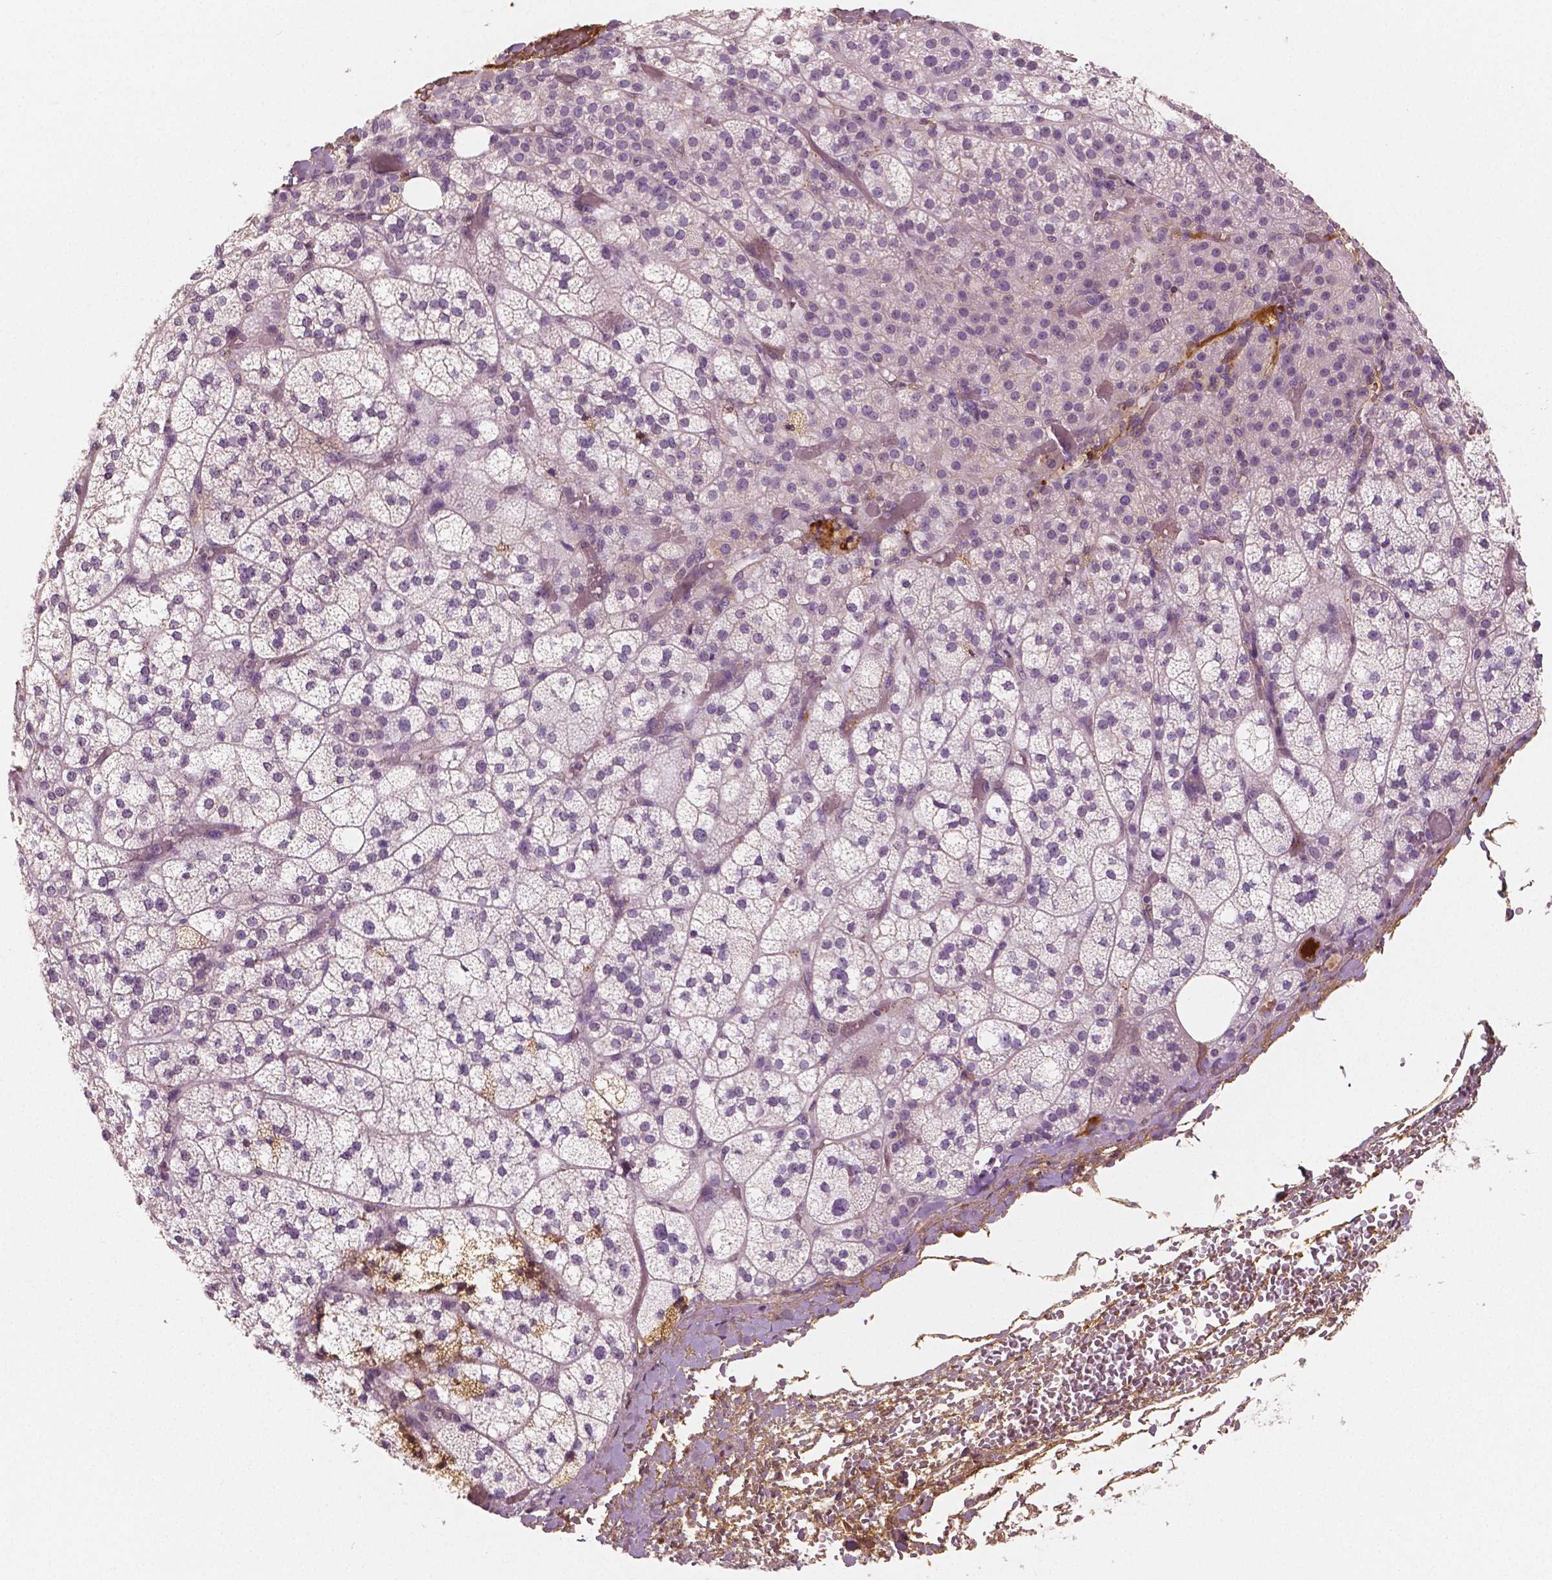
{"staining": {"intensity": "strong", "quantity": "<25%", "location": "cytoplasmic/membranous,nuclear"}, "tissue": "adrenal gland", "cell_type": "Glandular cells", "image_type": "normal", "snomed": [{"axis": "morphology", "description": "Normal tissue, NOS"}, {"axis": "topography", "description": "Adrenal gland"}], "caption": "Adrenal gland stained for a protein (brown) displays strong cytoplasmic/membranous,nuclear positive positivity in approximately <25% of glandular cells.", "gene": "APOA4", "patient": {"sex": "female", "age": 60}}